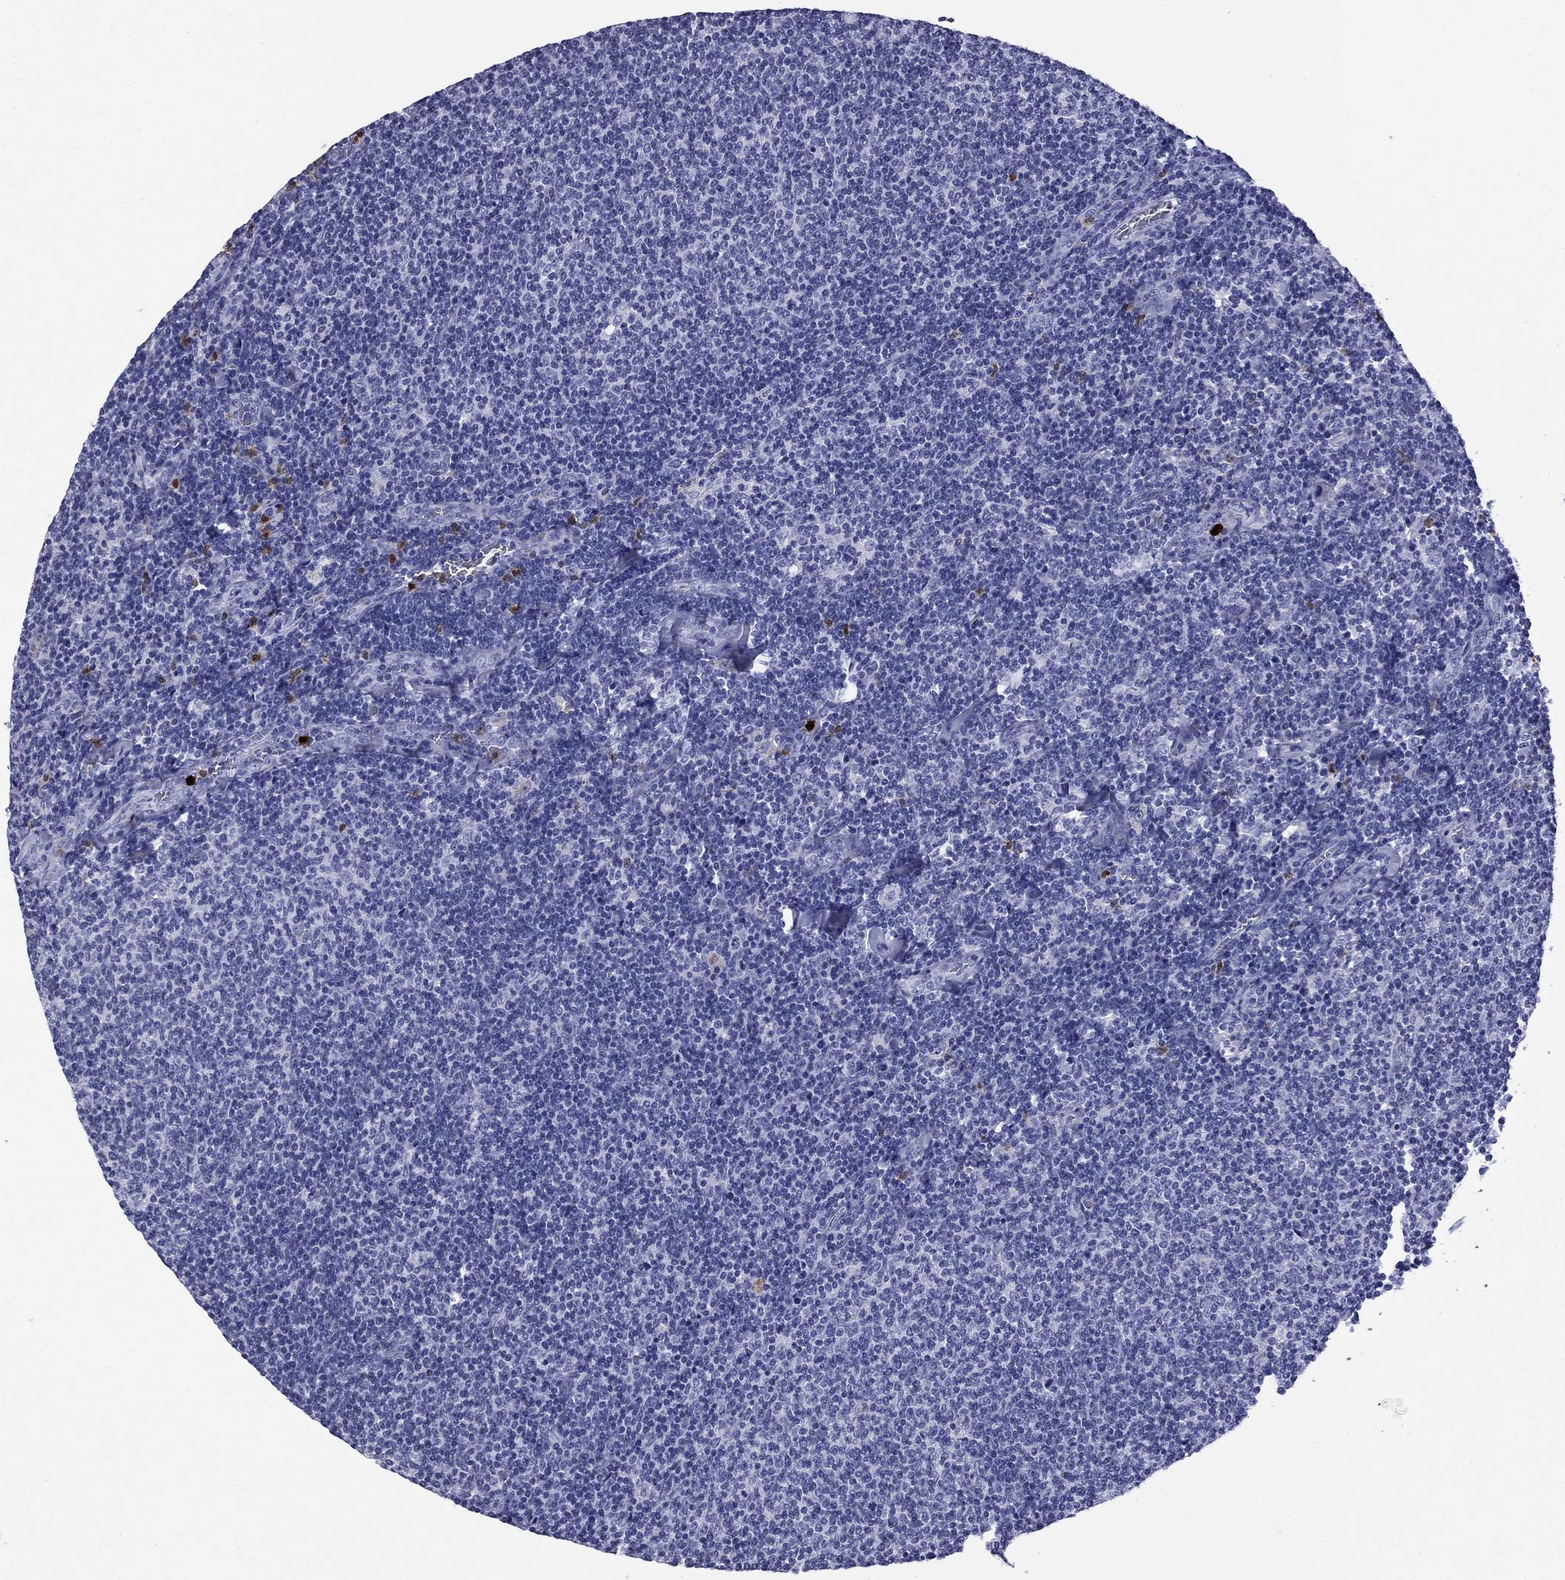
{"staining": {"intensity": "negative", "quantity": "none", "location": "none"}, "tissue": "lymphoma", "cell_type": "Tumor cells", "image_type": "cancer", "snomed": [{"axis": "morphology", "description": "Malignant lymphoma, non-Hodgkin's type, Low grade"}, {"axis": "topography", "description": "Lymph node"}], "caption": "Human lymphoma stained for a protein using immunohistochemistry displays no staining in tumor cells.", "gene": "TRIM29", "patient": {"sex": "male", "age": 52}}